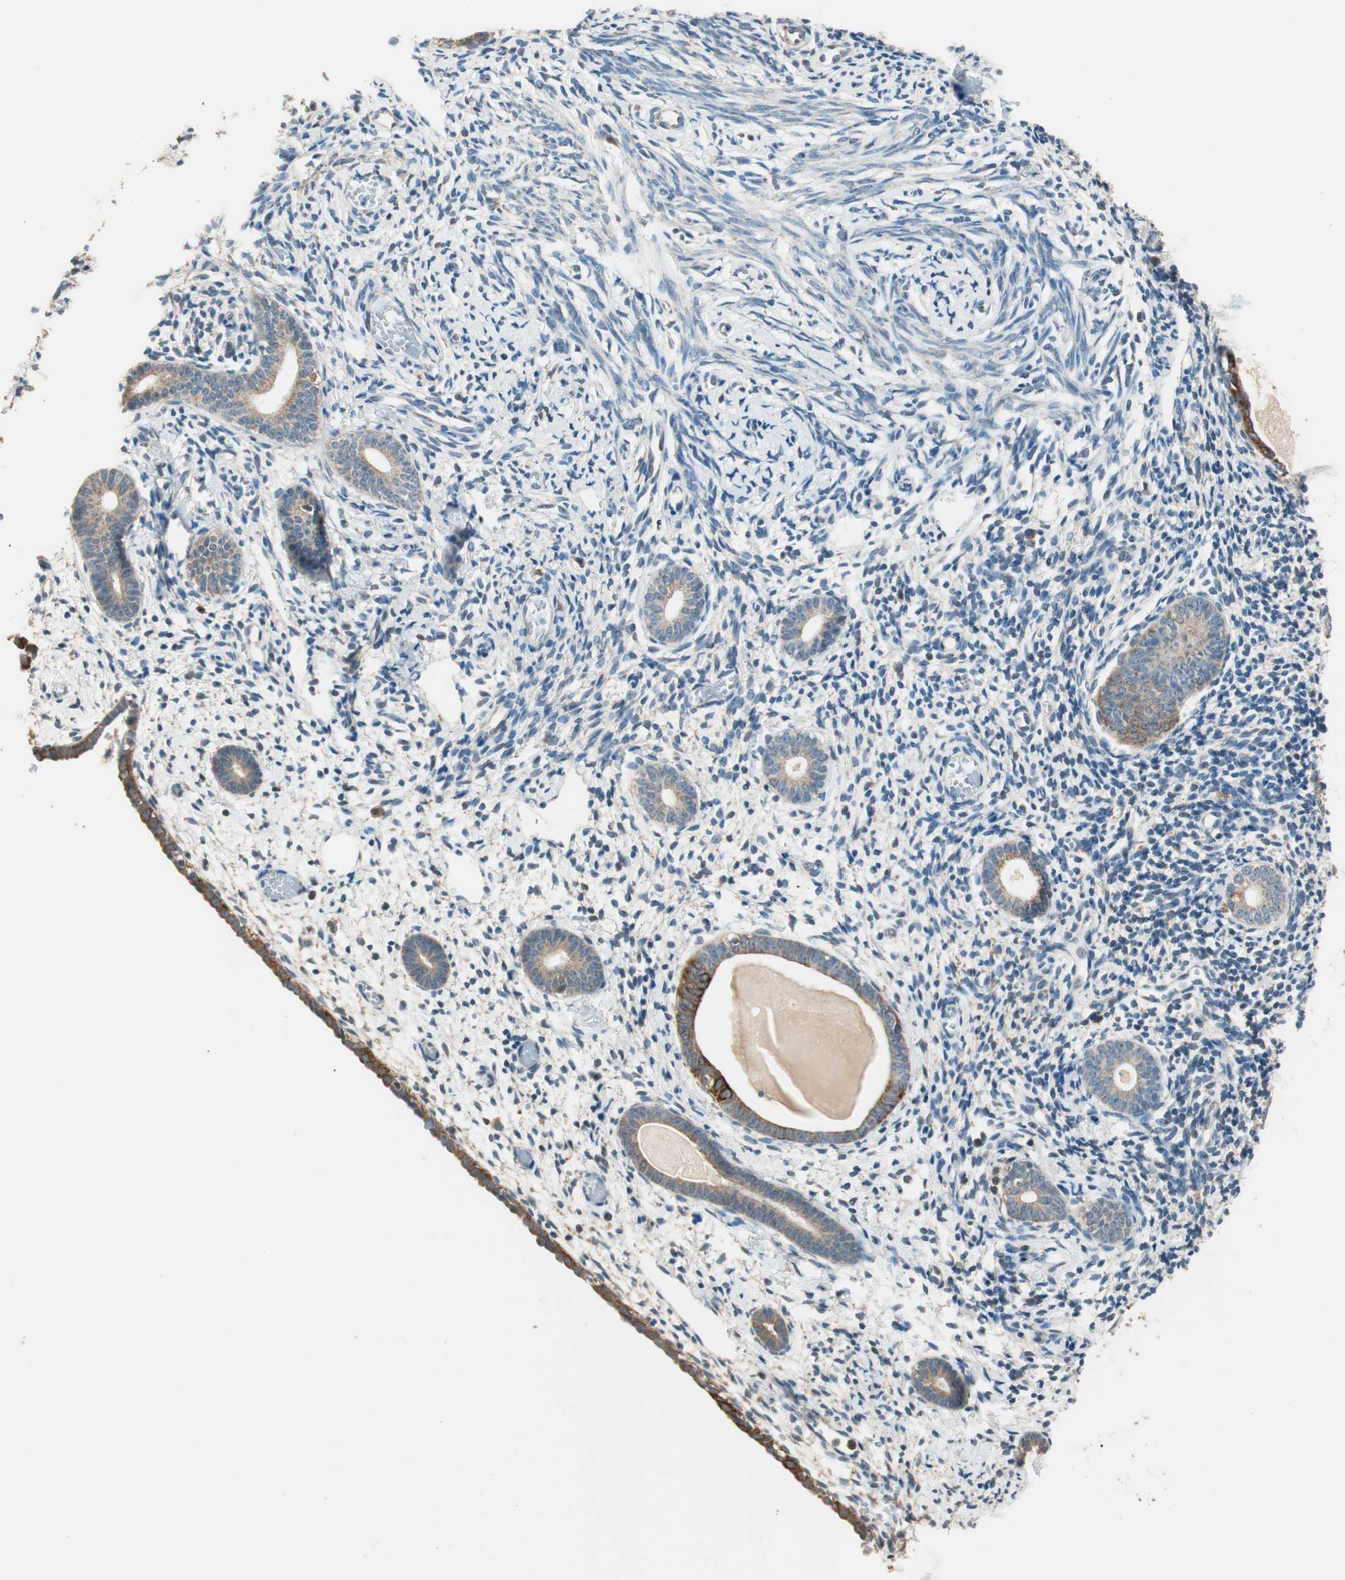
{"staining": {"intensity": "negative", "quantity": "none", "location": "none"}, "tissue": "endometrium", "cell_type": "Cells in endometrial stroma", "image_type": "normal", "snomed": [{"axis": "morphology", "description": "Normal tissue, NOS"}, {"axis": "topography", "description": "Endometrium"}], "caption": "Immunohistochemistry photomicrograph of benign human endometrium stained for a protein (brown), which demonstrates no expression in cells in endometrial stroma.", "gene": "TRIM21", "patient": {"sex": "female", "age": 71}}